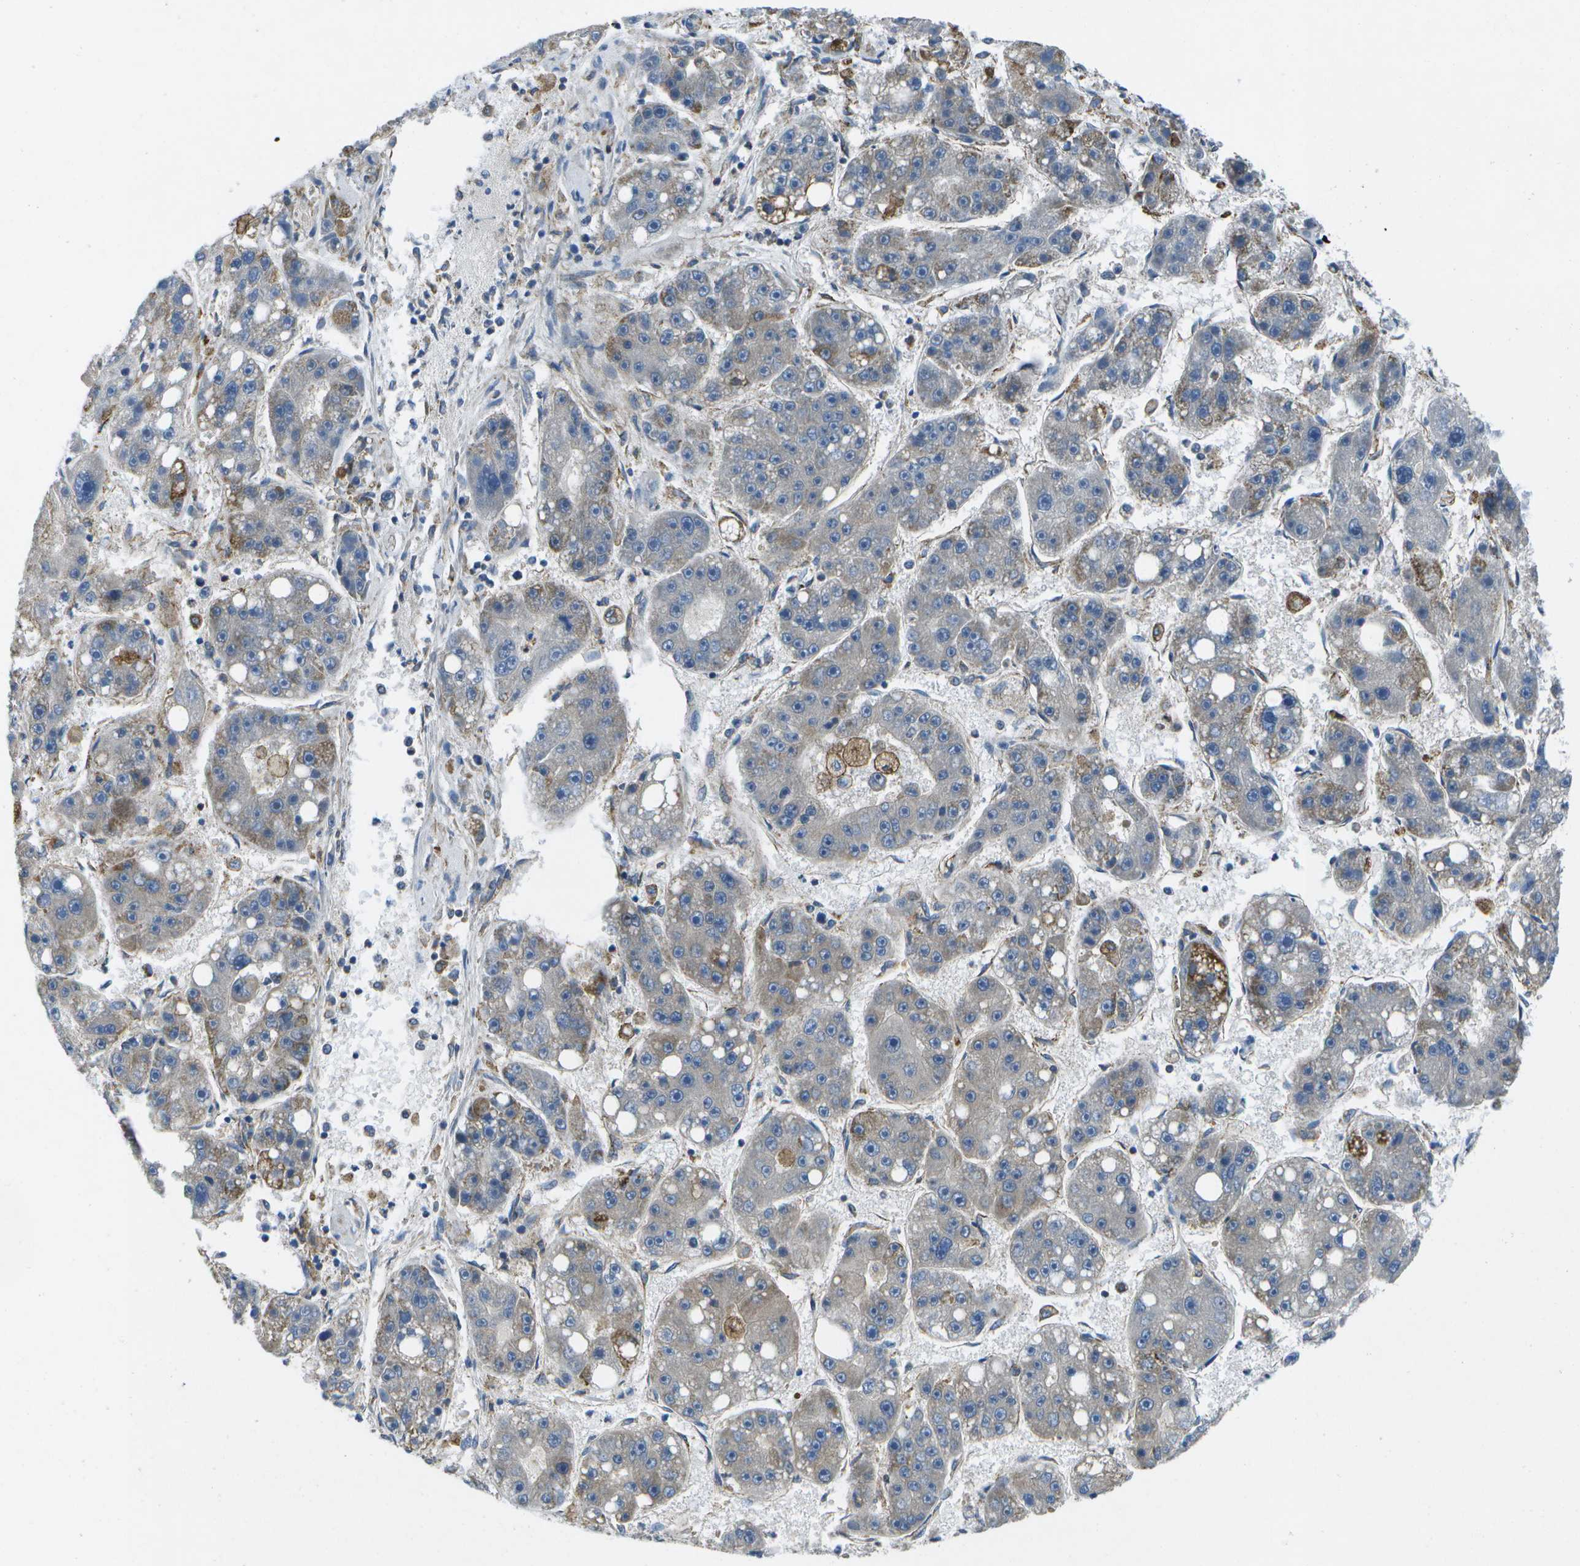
{"staining": {"intensity": "weak", "quantity": "25%-75%", "location": "cytoplasmic/membranous"}, "tissue": "liver cancer", "cell_type": "Tumor cells", "image_type": "cancer", "snomed": [{"axis": "morphology", "description": "Carcinoma, Hepatocellular, NOS"}, {"axis": "topography", "description": "Liver"}], "caption": "Hepatocellular carcinoma (liver) stained with a protein marker shows weak staining in tumor cells.", "gene": "GDF5", "patient": {"sex": "female", "age": 61}}